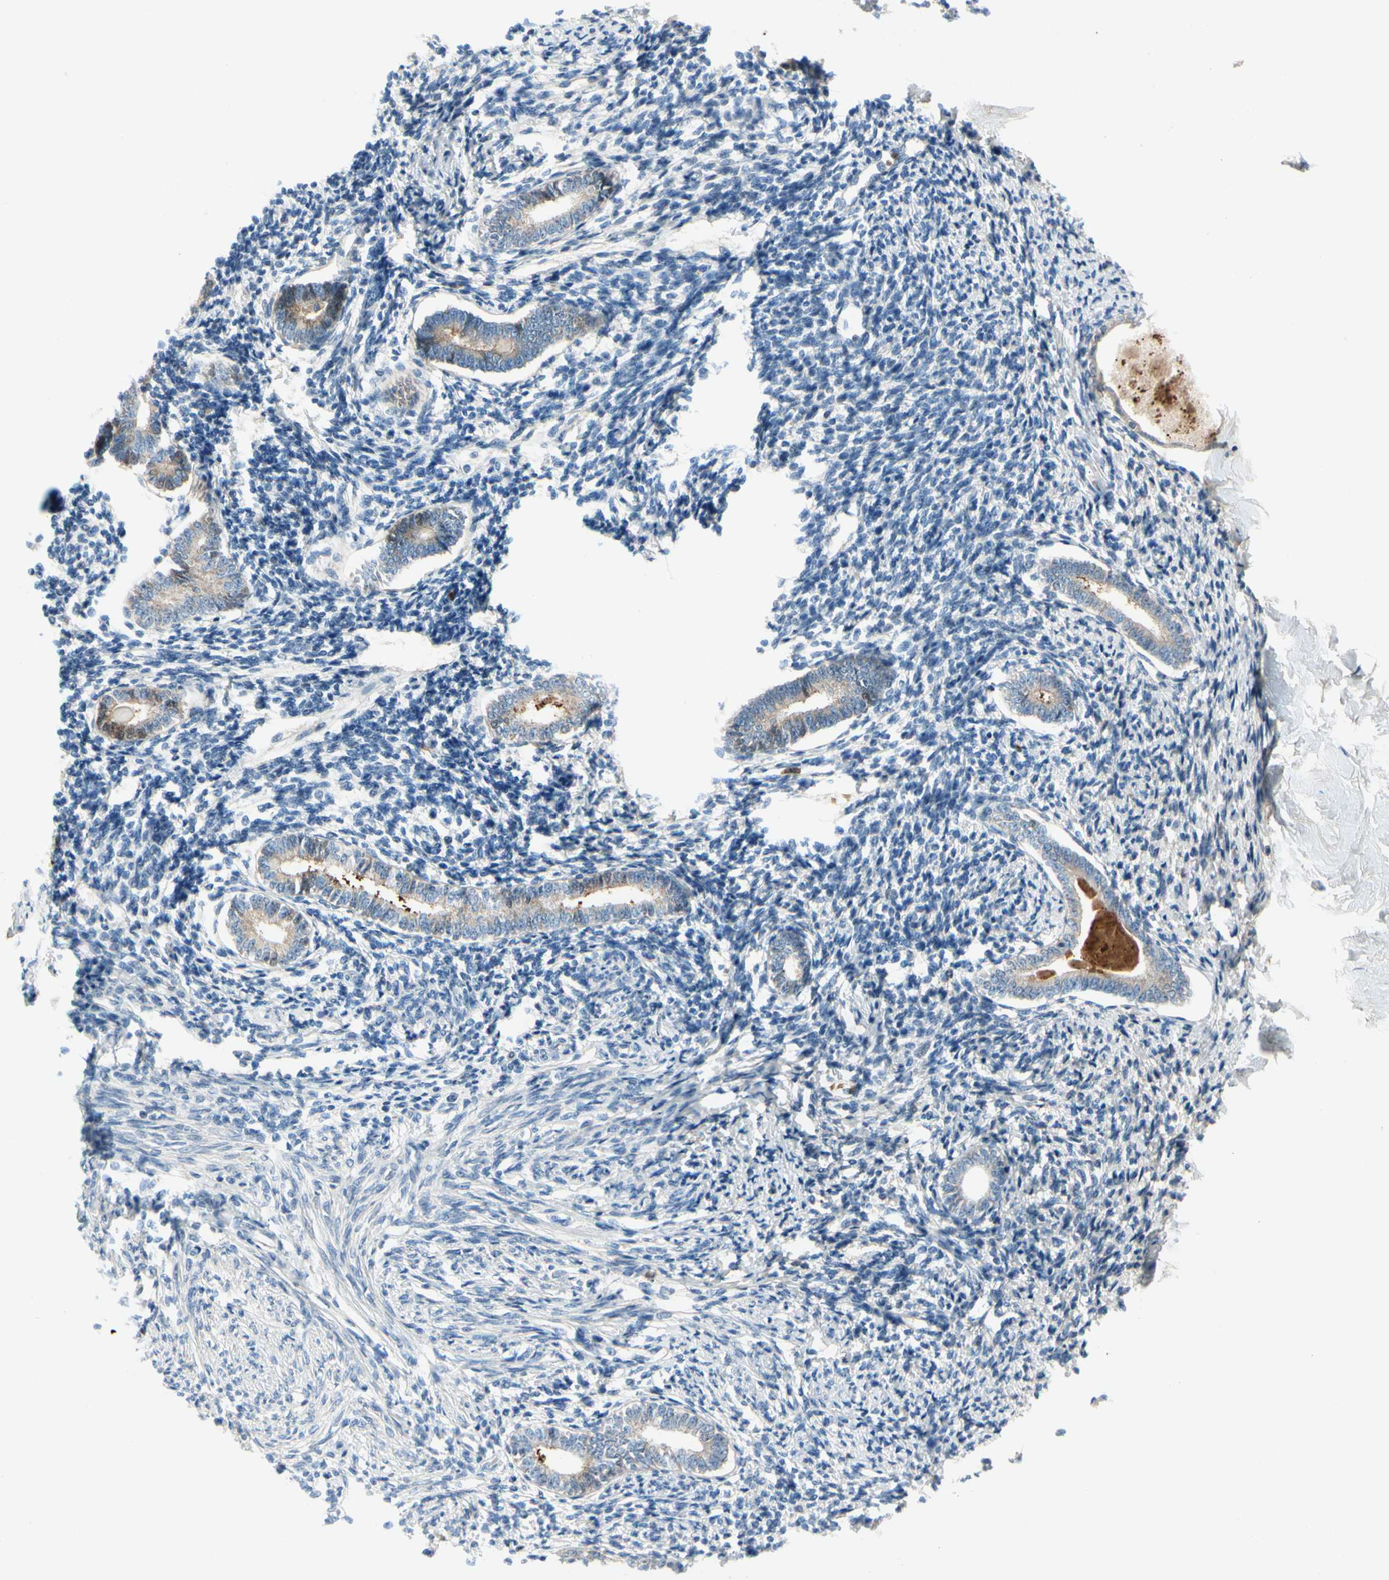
{"staining": {"intensity": "negative", "quantity": "none", "location": "none"}, "tissue": "endometrium", "cell_type": "Cells in endometrial stroma", "image_type": "normal", "snomed": [{"axis": "morphology", "description": "Normal tissue, NOS"}, {"axis": "topography", "description": "Endometrium"}], "caption": "Endometrium stained for a protein using IHC reveals no positivity cells in endometrial stroma.", "gene": "HJURP", "patient": {"sex": "female", "age": 71}}